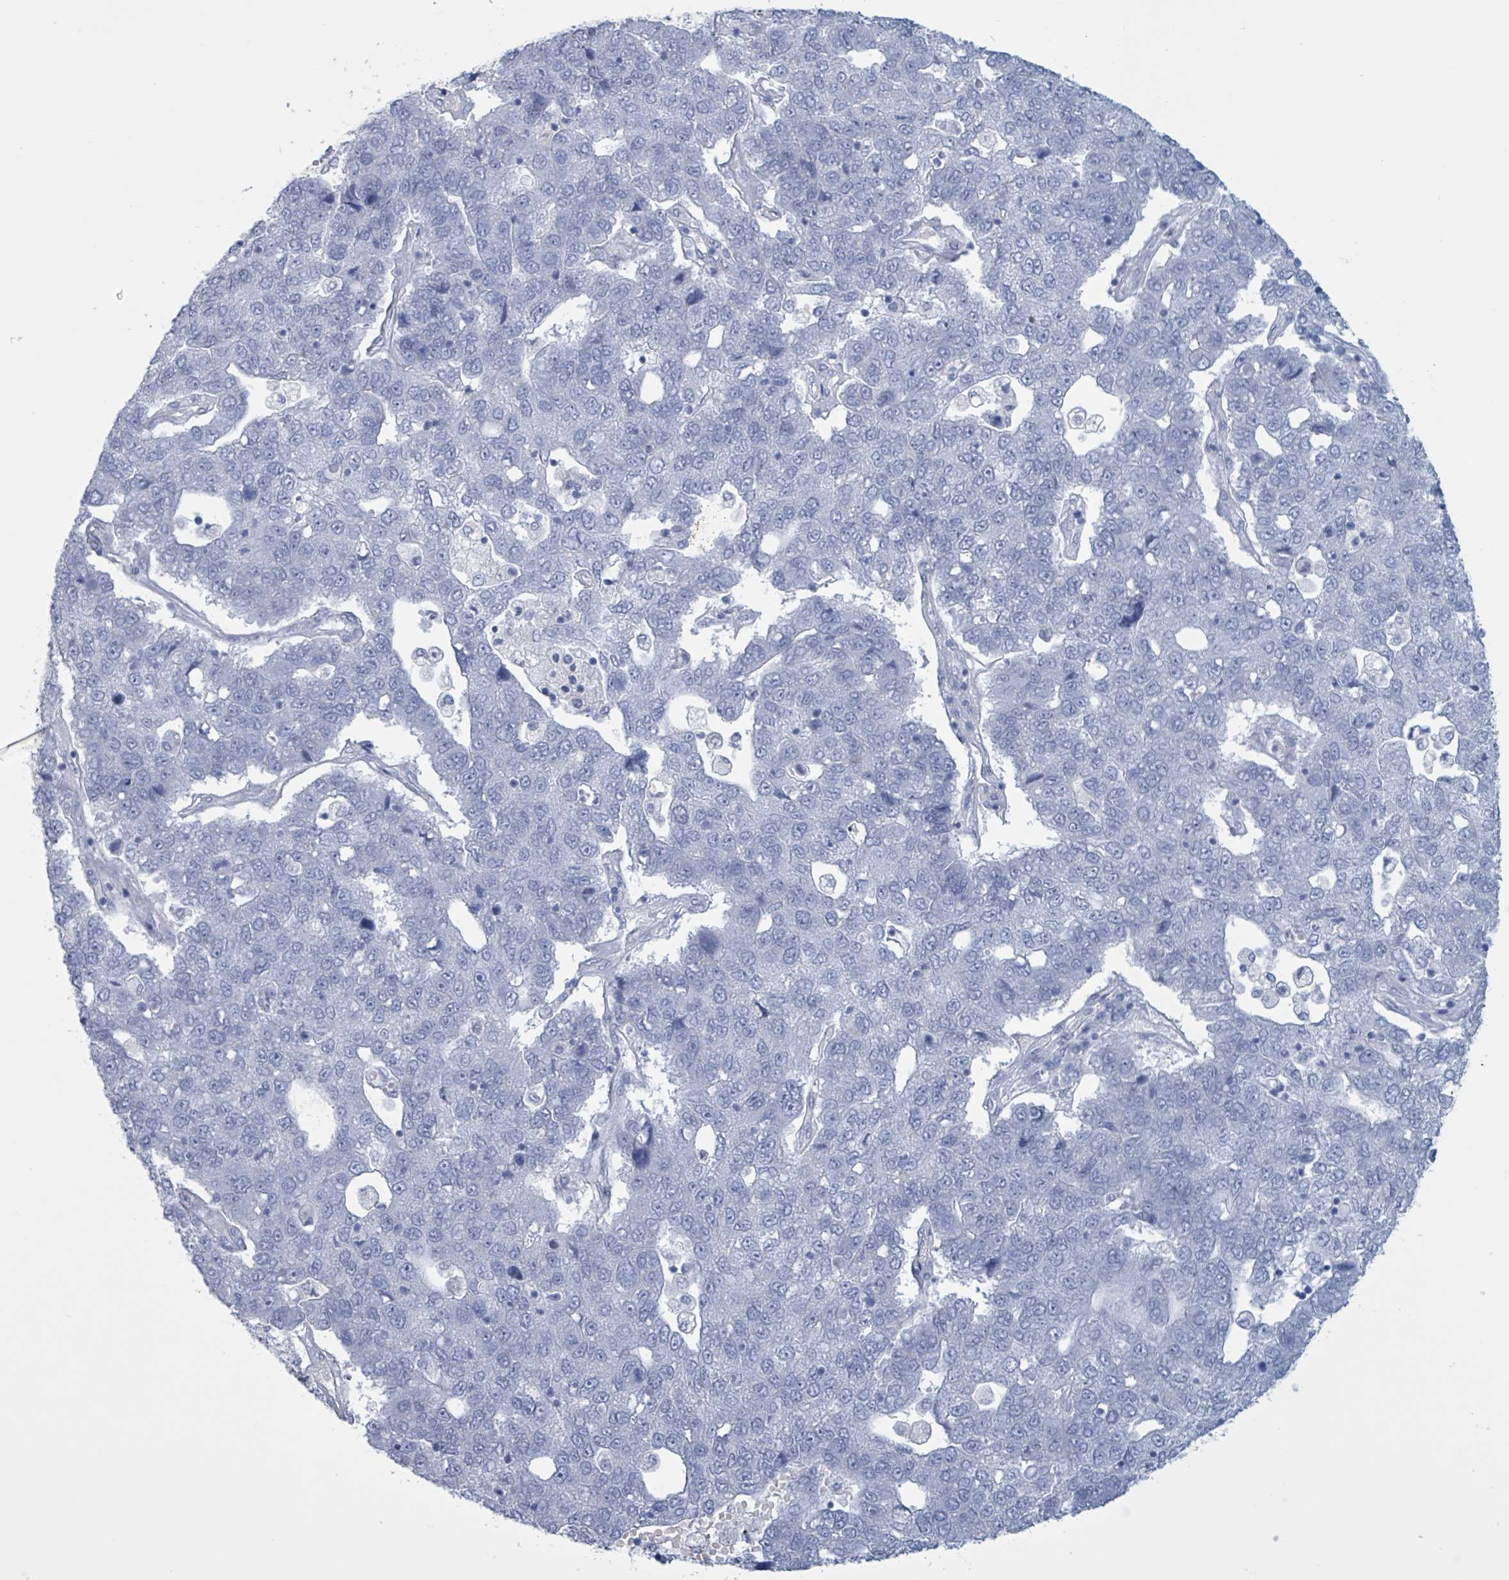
{"staining": {"intensity": "negative", "quantity": "none", "location": "none"}, "tissue": "pancreatic cancer", "cell_type": "Tumor cells", "image_type": "cancer", "snomed": [{"axis": "morphology", "description": "Adenocarcinoma, NOS"}, {"axis": "topography", "description": "Pancreas"}], "caption": "DAB immunohistochemical staining of pancreatic cancer shows no significant expression in tumor cells.", "gene": "CT45A5", "patient": {"sex": "female", "age": 61}}